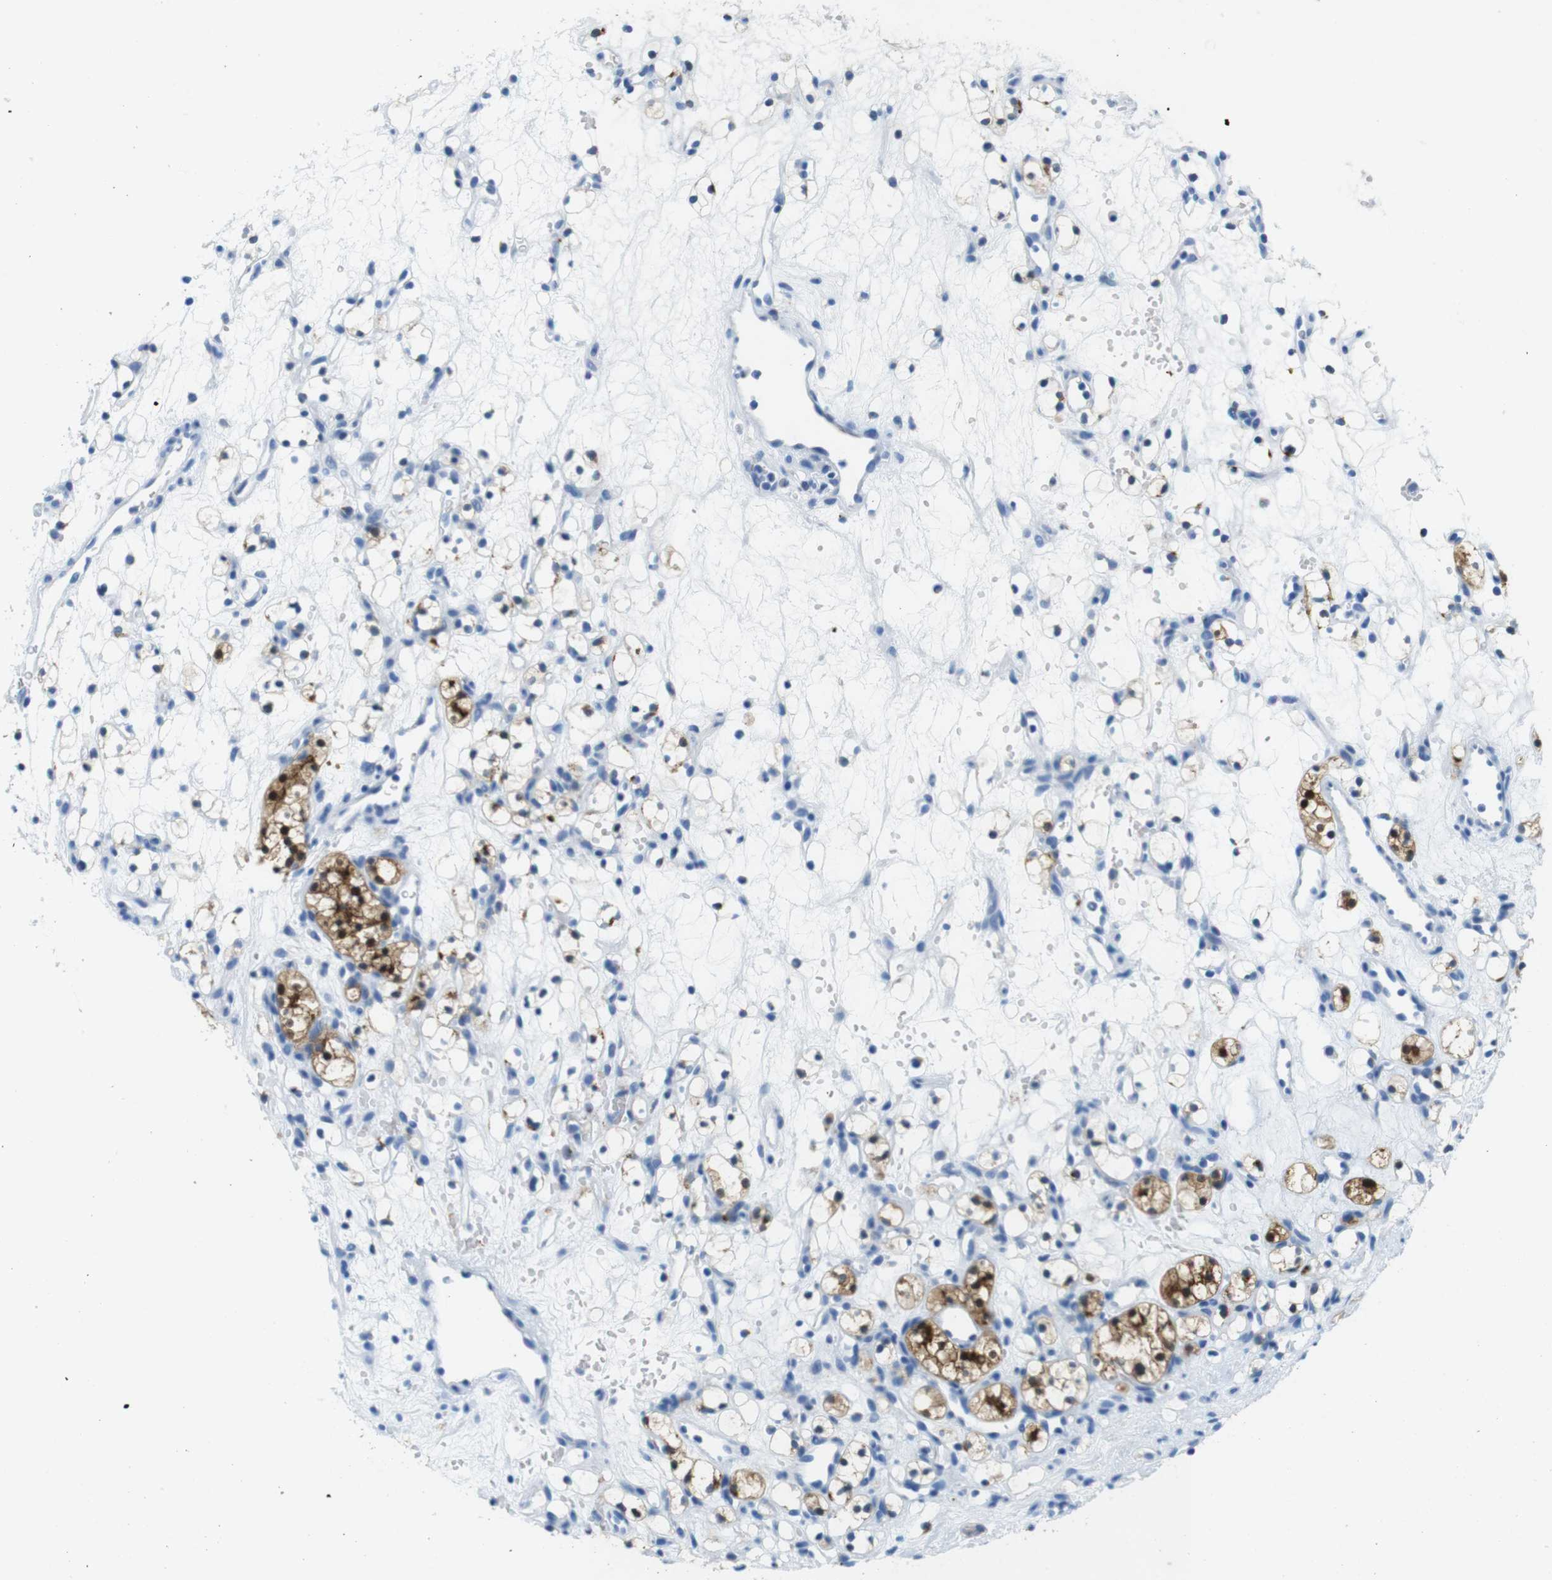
{"staining": {"intensity": "moderate", "quantity": "<25%", "location": "cytoplasmic/membranous,nuclear"}, "tissue": "renal cancer", "cell_type": "Tumor cells", "image_type": "cancer", "snomed": [{"axis": "morphology", "description": "Adenocarcinoma, NOS"}, {"axis": "topography", "description": "Kidney"}], "caption": "An image of renal adenocarcinoma stained for a protein exhibits moderate cytoplasmic/membranous and nuclear brown staining in tumor cells.", "gene": "TFAP2C", "patient": {"sex": "female", "age": 60}}